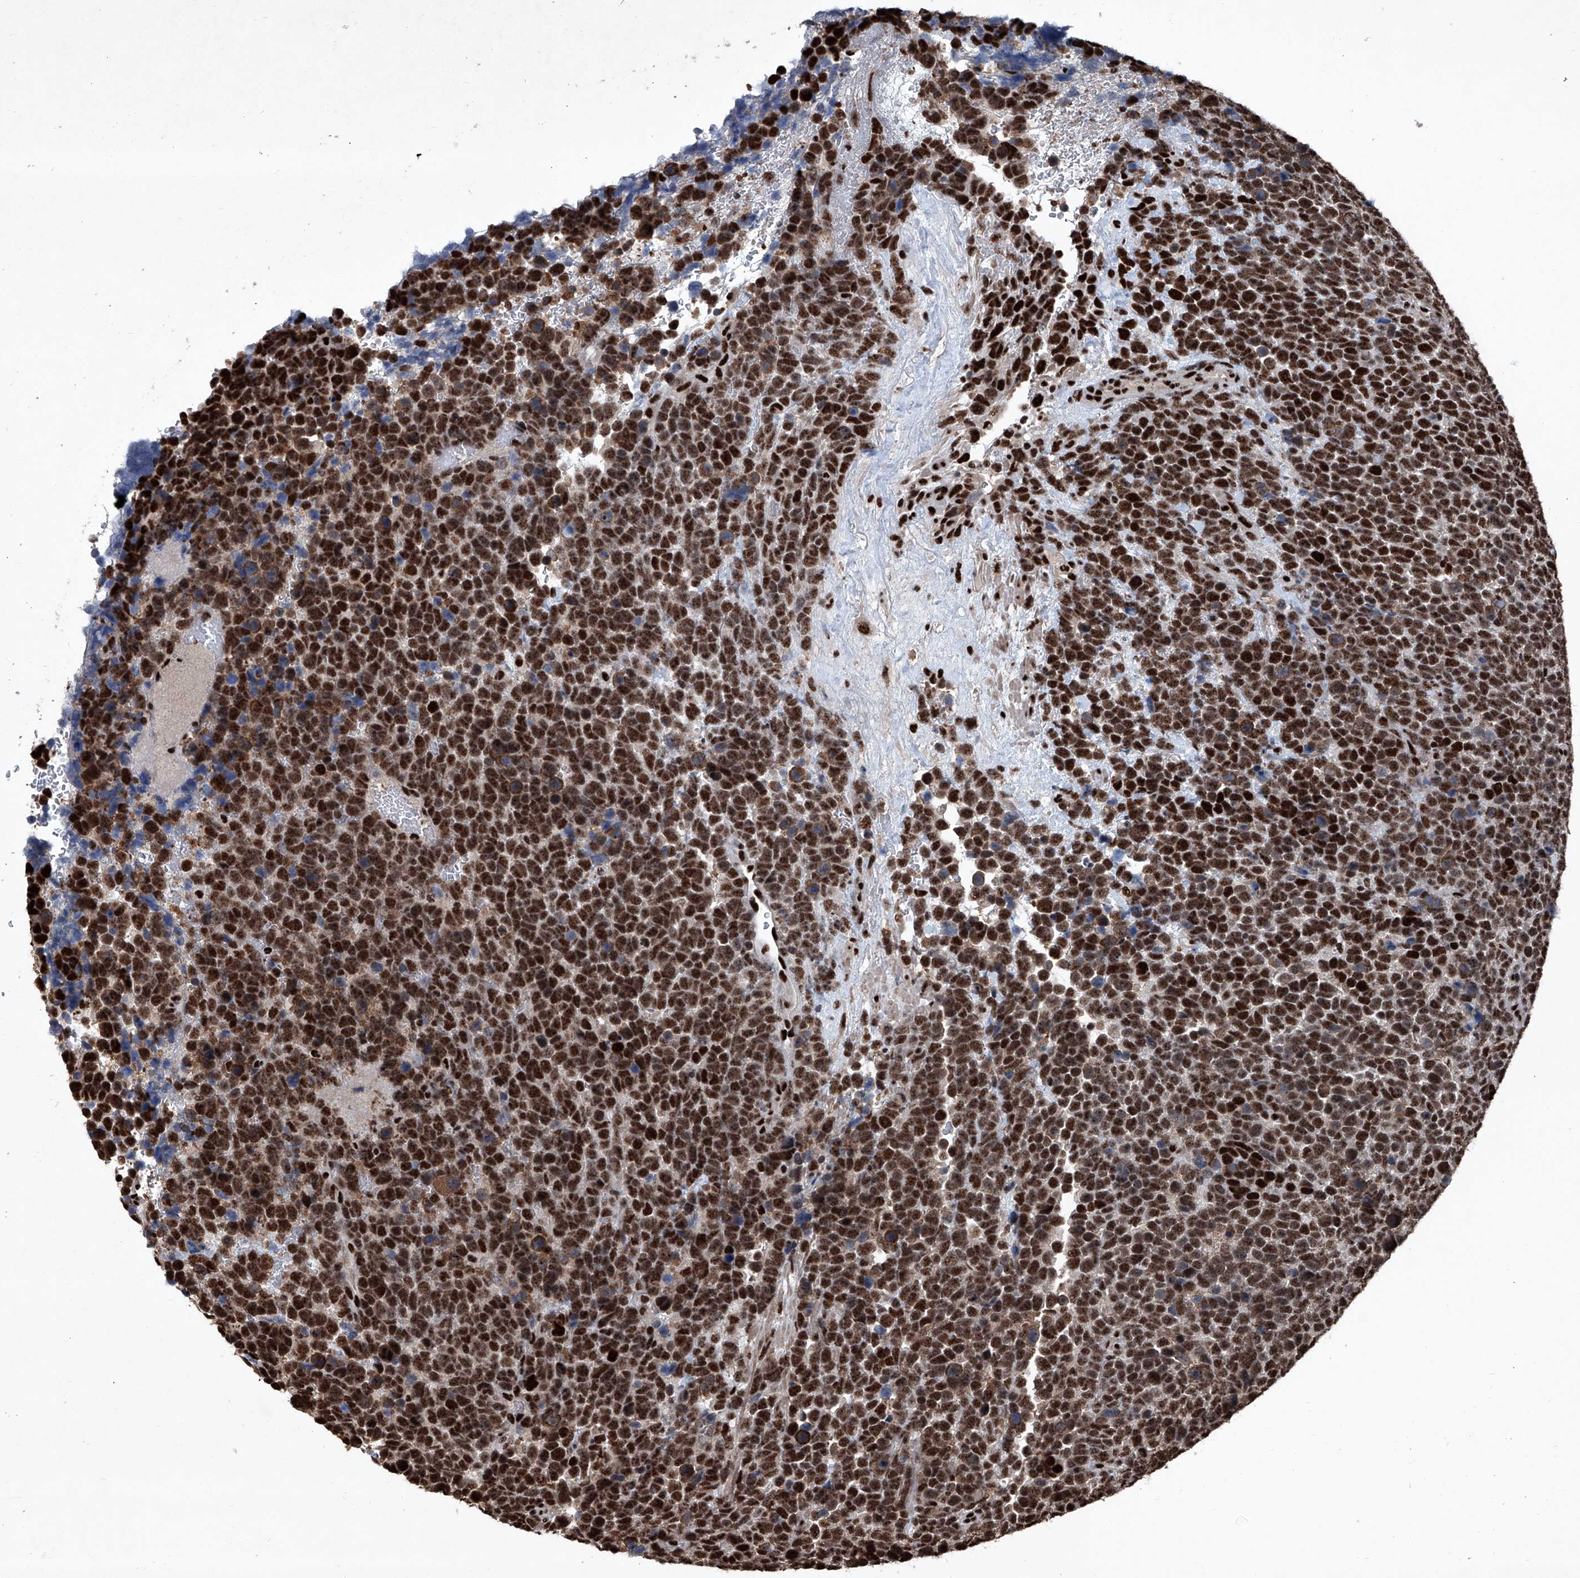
{"staining": {"intensity": "strong", "quantity": ">75%", "location": "nuclear"}, "tissue": "urothelial cancer", "cell_type": "Tumor cells", "image_type": "cancer", "snomed": [{"axis": "morphology", "description": "Urothelial carcinoma, High grade"}, {"axis": "topography", "description": "Urinary bladder"}], "caption": "A high amount of strong nuclear staining is identified in about >75% of tumor cells in high-grade urothelial carcinoma tissue. Ihc stains the protein of interest in brown and the nuclei are stained blue.", "gene": "DDX39B", "patient": {"sex": "female", "age": 82}}